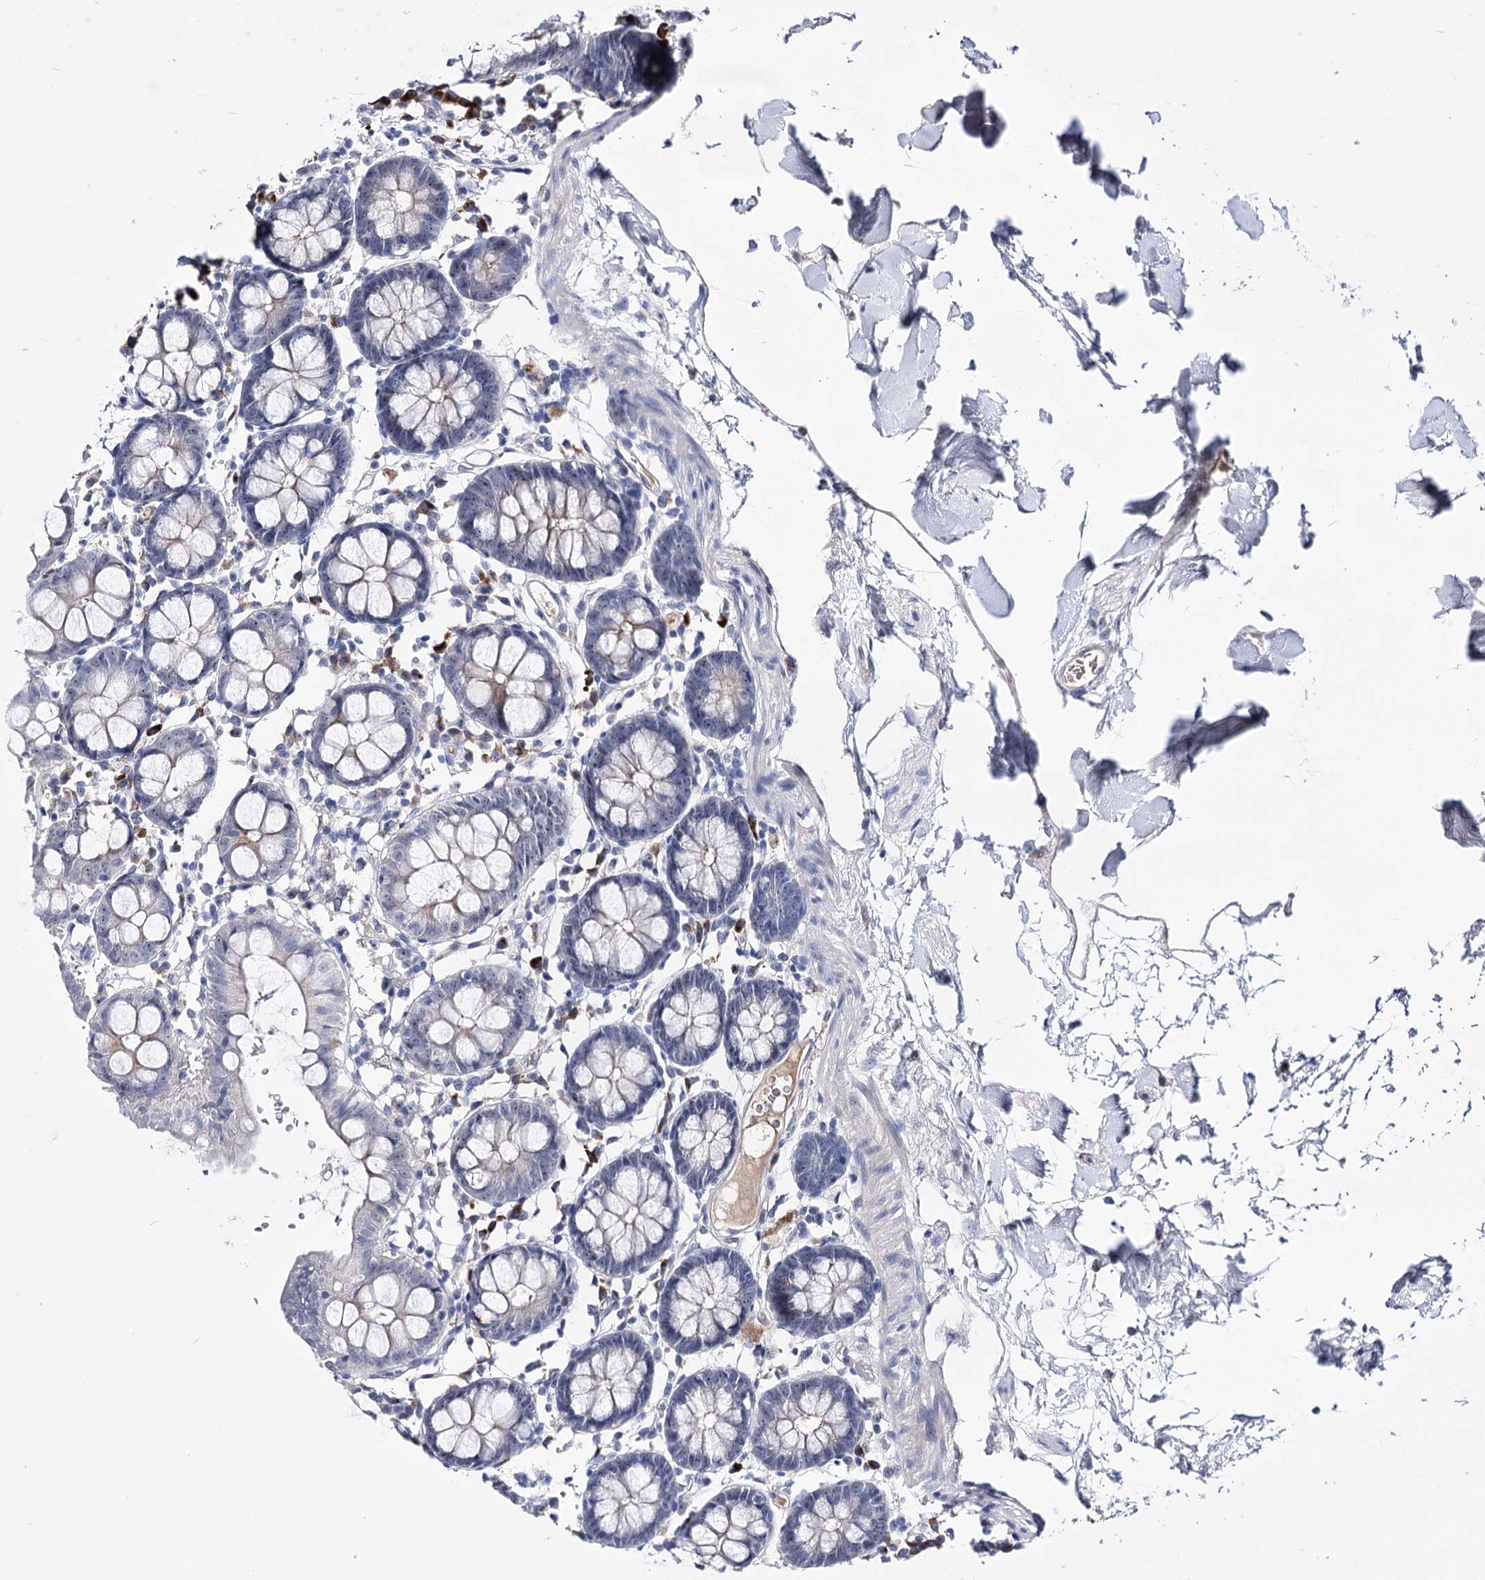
{"staining": {"intensity": "negative", "quantity": "none", "location": "none"}, "tissue": "colon", "cell_type": "Endothelial cells", "image_type": "normal", "snomed": [{"axis": "morphology", "description": "Normal tissue, NOS"}, {"axis": "topography", "description": "Colon"}], "caption": "Immunohistochemical staining of normal colon exhibits no significant expression in endothelial cells.", "gene": "PCGF5", "patient": {"sex": "male", "age": 75}}